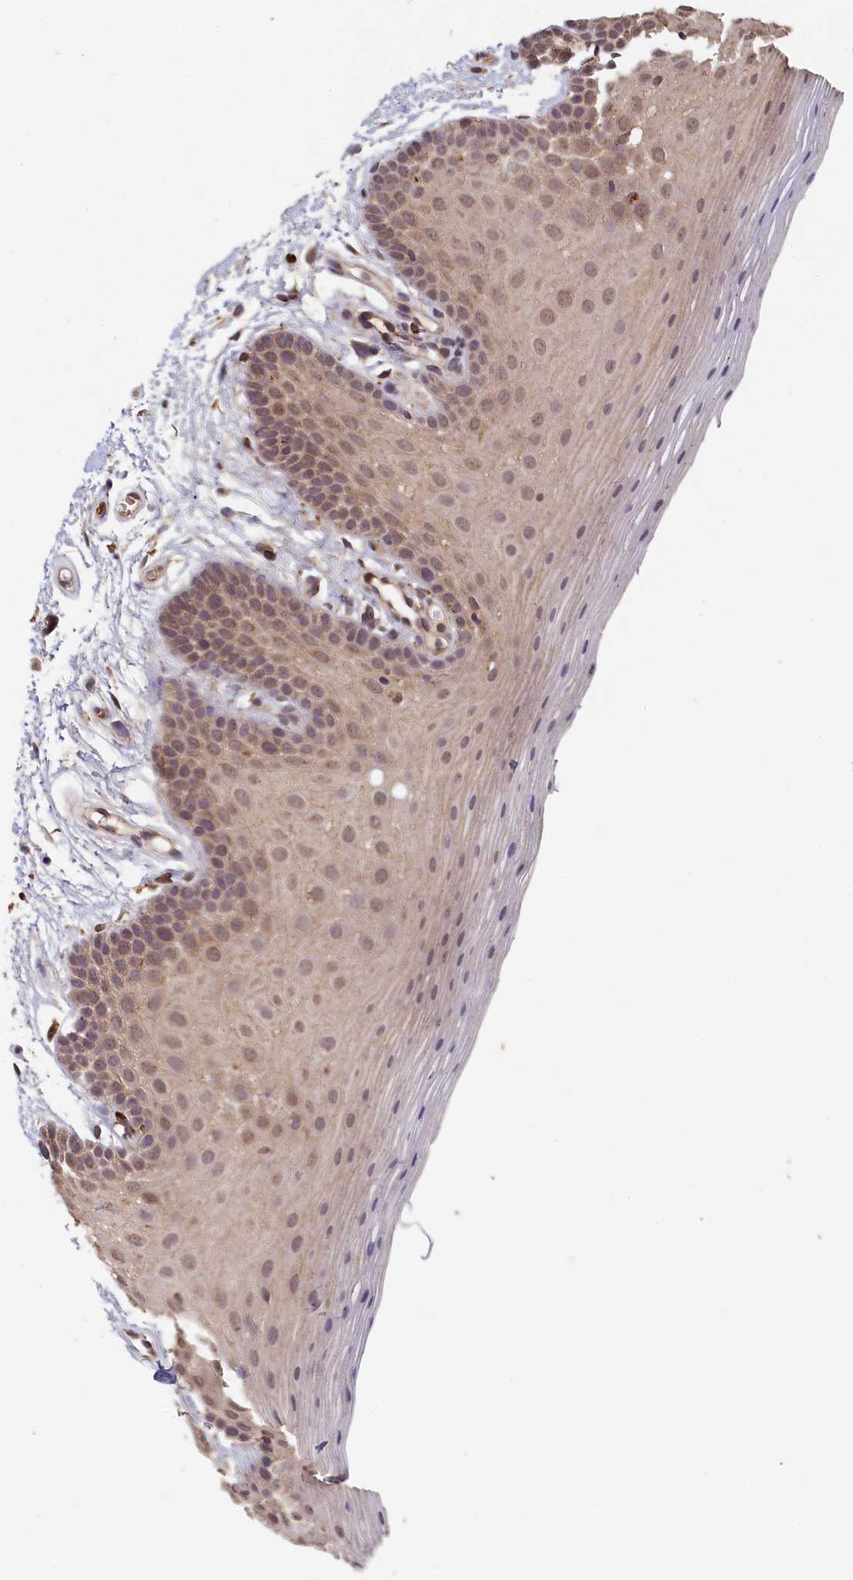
{"staining": {"intensity": "moderate", "quantity": "<25%", "location": "cytoplasmic/membranous,nuclear"}, "tissue": "oral mucosa", "cell_type": "Squamous epithelial cells", "image_type": "normal", "snomed": [{"axis": "morphology", "description": "Normal tissue, NOS"}, {"axis": "topography", "description": "Oral tissue"}], "caption": "Unremarkable oral mucosa displays moderate cytoplasmic/membranous,nuclear positivity in approximately <25% of squamous epithelial cells, visualized by immunohistochemistry. (brown staining indicates protein expression, while blue staining denotes nuclei).", "gene": "NUBP2", "patient": {"sex": "male", "age": 62}}